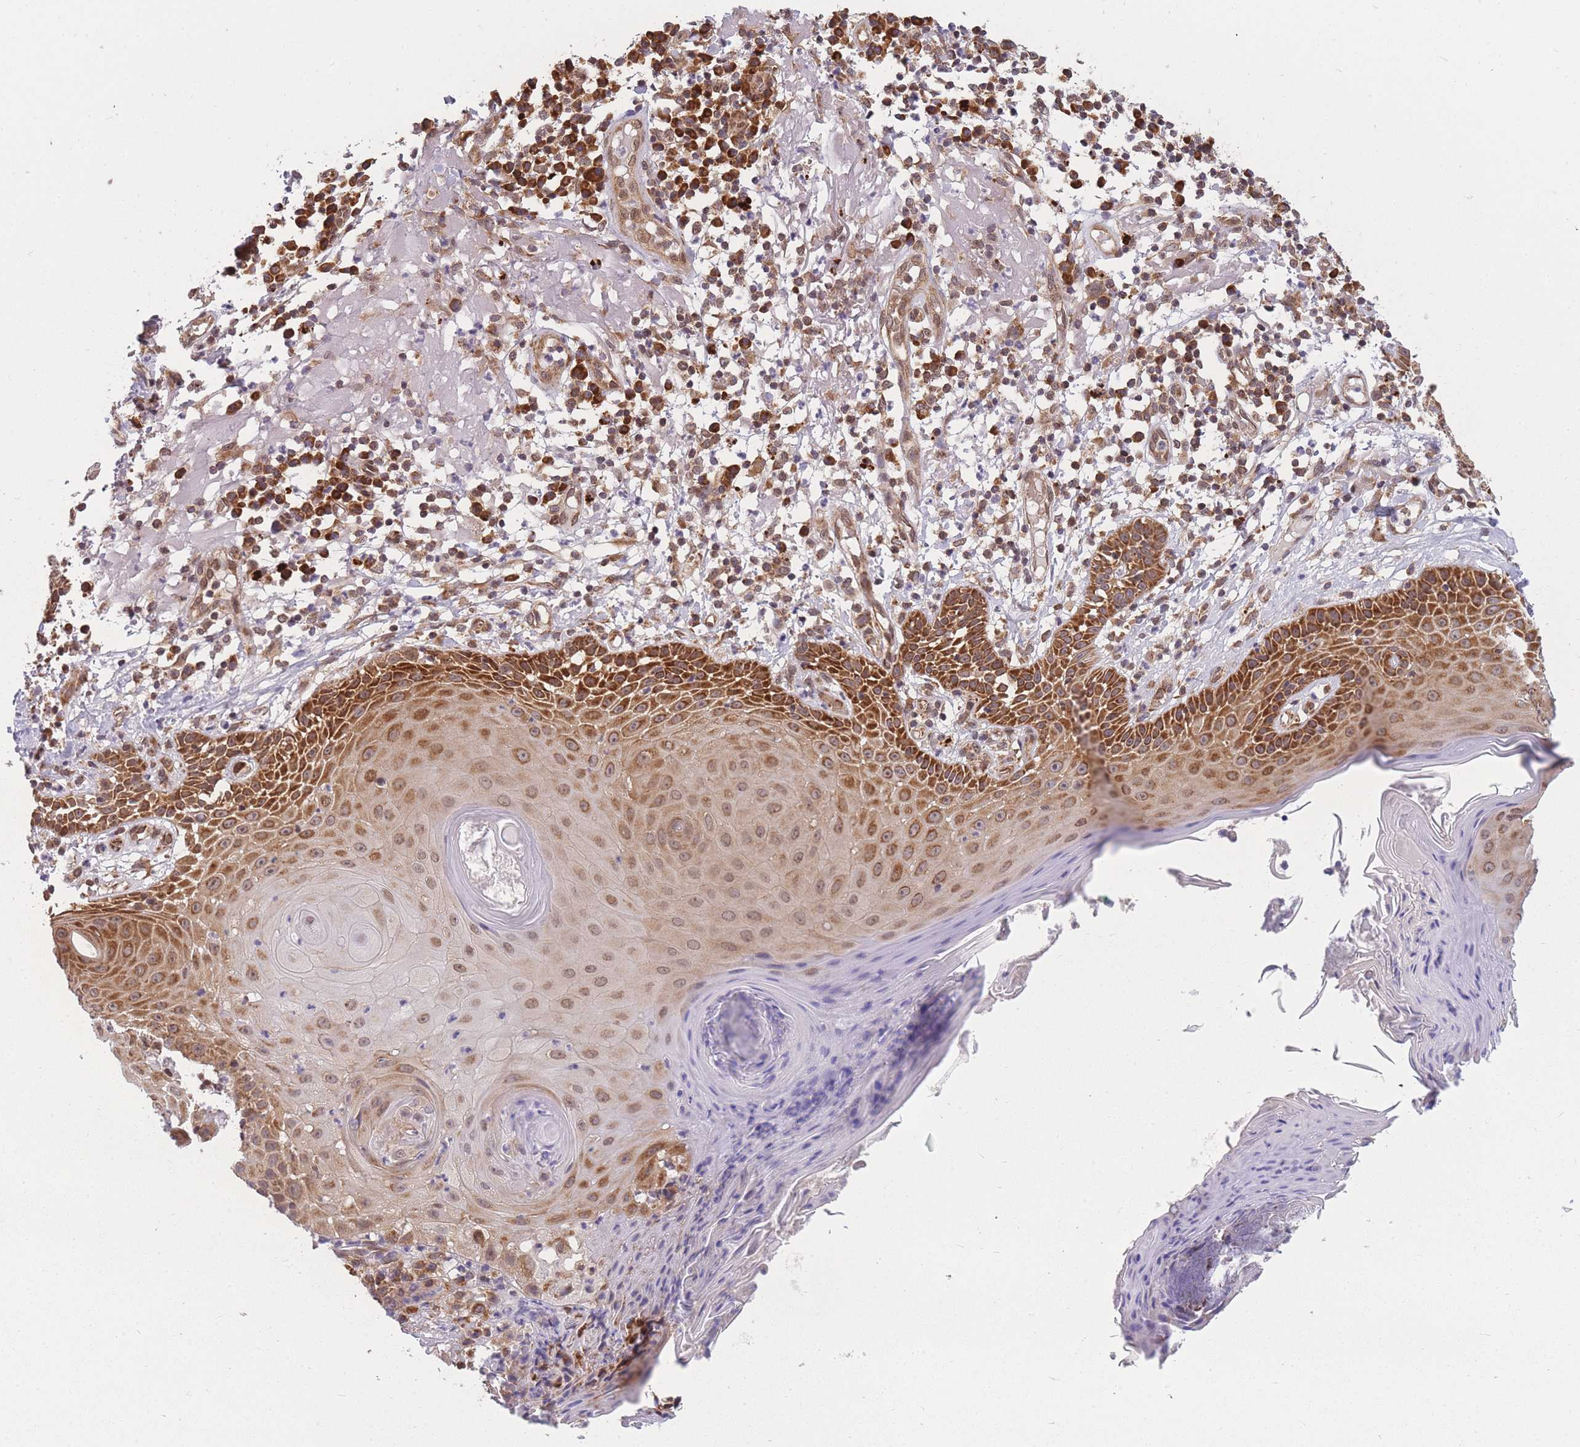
{"staining": {"intensity": "strong", "quantity": ">75%", "location": "cytoplasmic/membranous"}, "tissue": "skin cancer", "cell_type": "Tumor cells", "image_type": "cancer", "snomed": [{"axis": "morphology", "description": "Normal tissue, NOS"}, {"axis": "morphology", "description": "Basal cell carcinoma"}, {"axis": "topography", "description": "Skin"}], "caption": "Immunohistochemistry histopathology image of basal cell carcinoma (skin) stained for a protein (brown), which exhibits high levels of strong cytoplasmic/membranous staining in about >75% of tumor cells.", "gene": "MRPL23", "patient": {"sex": "male", "age": 93}}